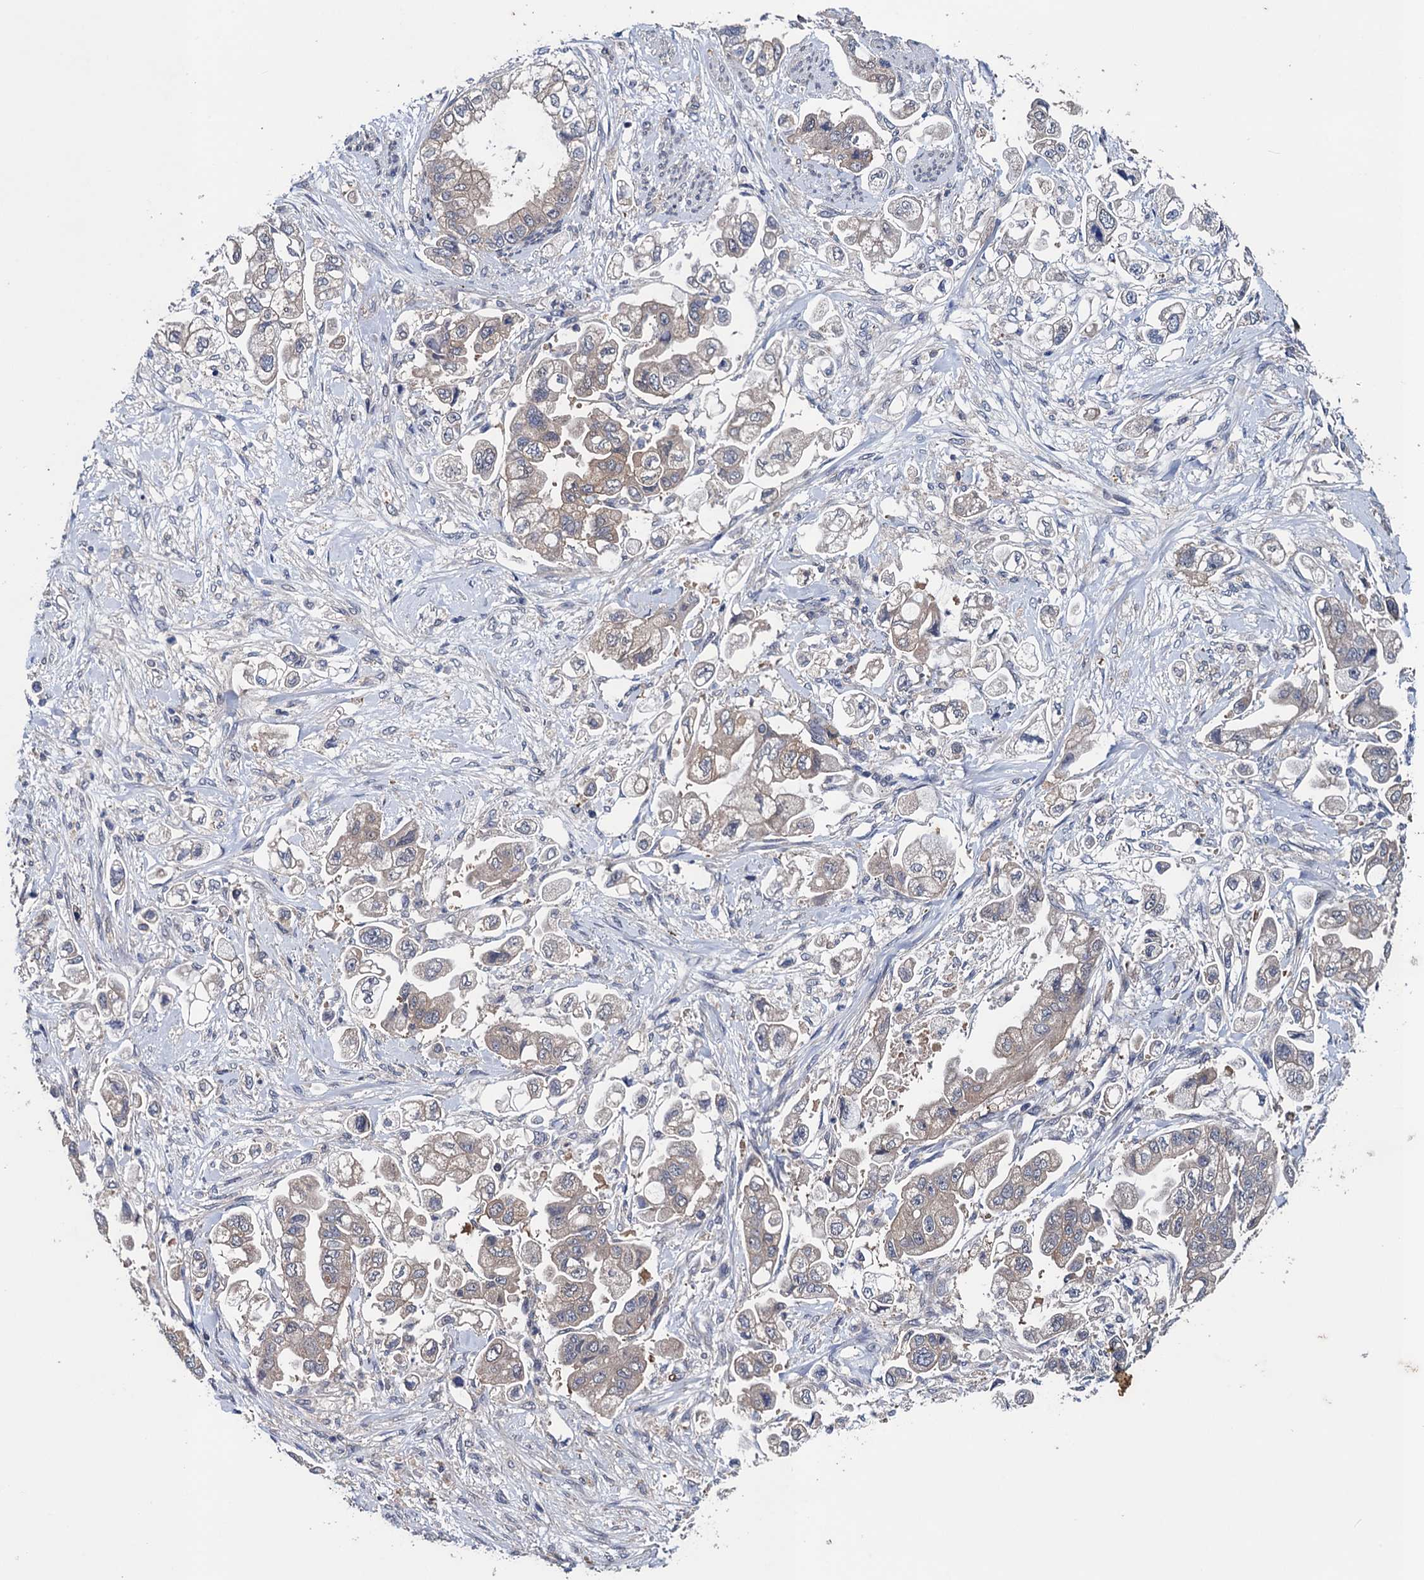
{"staining": {"intensity": "weak", "quantity": "<25%", "location": "cytoplasmic/membranous"}, "tissue": "stomach cancer", "cell_type": "Tumor cells", "image_type": "cancer", "snomed": [{"axis": "morphology", "description": "Adenocarcinoma, NOS"}, {"axis": "topography", "description": "Stomach"}], "caption": "Immunohistochemistry micrograph of human stomach adenocarcinoma stained for a protein (brown), which displays no positivity in tumor cells. (Immunohistochemistry, brightfield microscopy, high magnification).", "gene": "BLTP3B", "patient": {"sex": "male", "age": 62}}